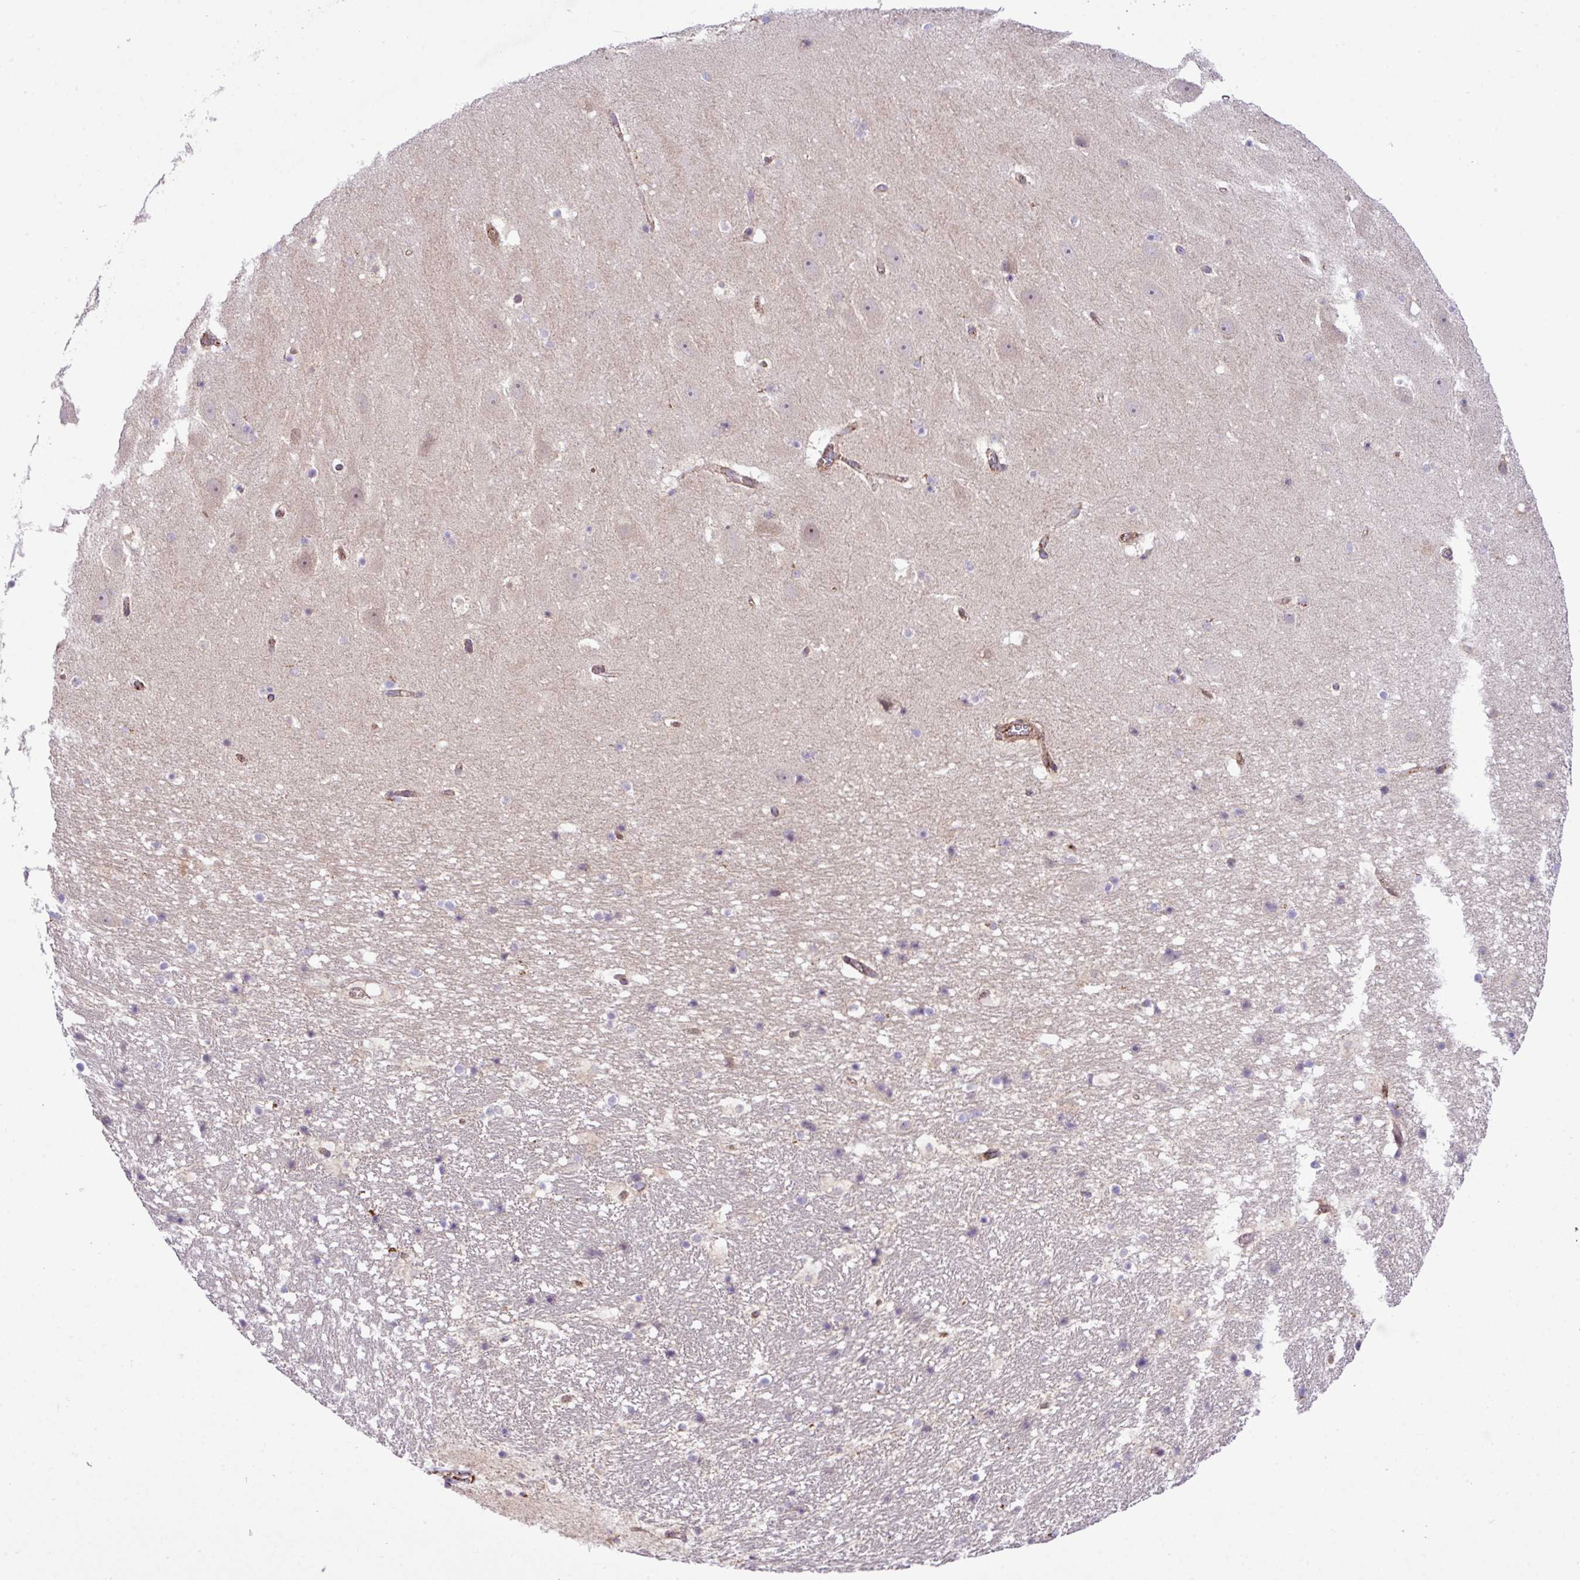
{"staining": {"intensity": "negative", "quantity": "none", "location": "none"}, "tissue": "hippocampus", "cell_type": "Glial cells", "image_type": "normal", "snomed": [{"axis": "morphology", "description": "Normal tissue, NOS"}, {"axis": "topography", "description": "Hippocampus"}], "caption": "Immunohistochemical staining of normal human hippocampus displays no significant positivity in glial cells.", "gene": "ZNF569", "patient": {"sex": "male", "age": 37}}